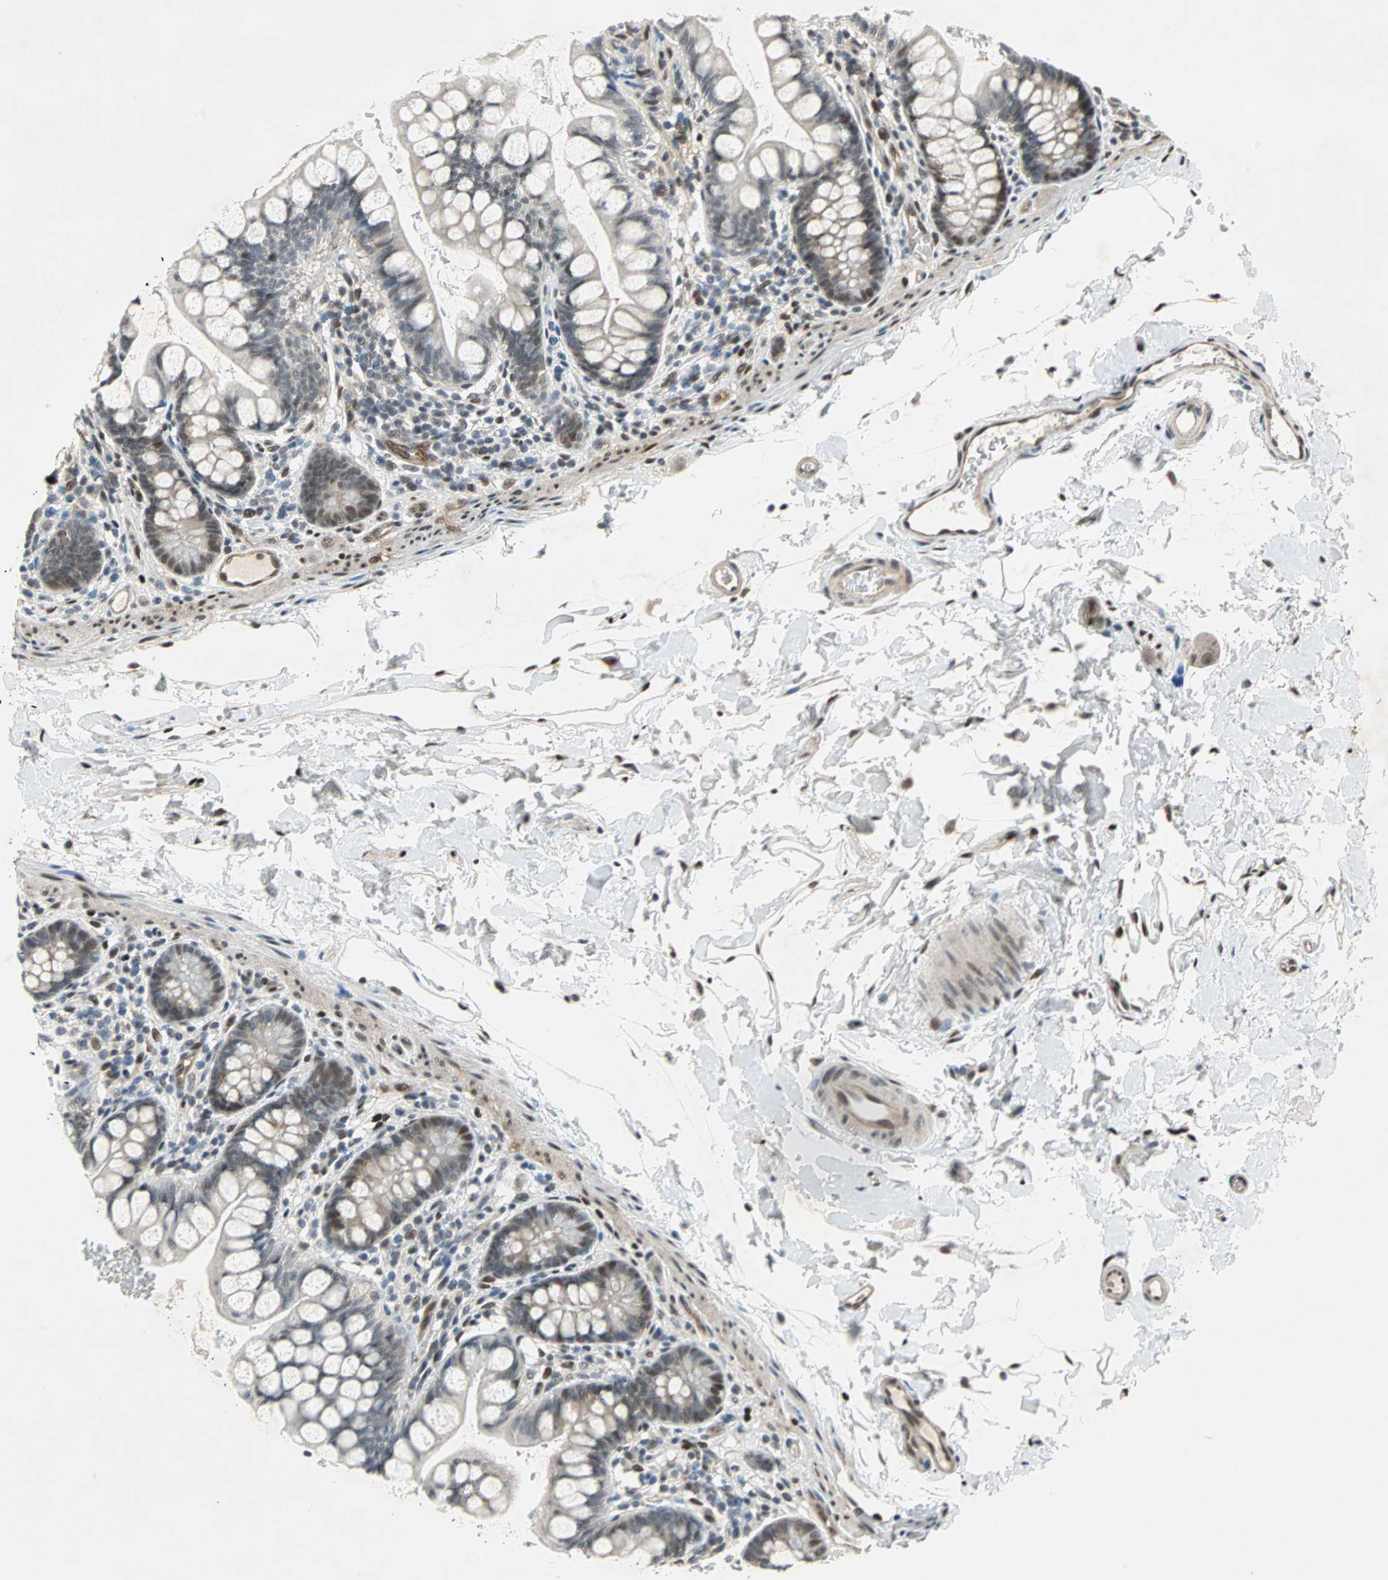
{"staining": {"intensity": "moderate", "quantity": "25%-75%", "location": "cytoplasmic/membranous,nuclear"}, "tissue": "small intestine", "cell_type": "Glandular cells", "image_type": "normal", "snomed": [{"axis": "morphology", "description": "Normal tissue, NOS"}, {"axis": "topography", "description": "Small intestine"}], "caption": "IHC image of normal small intestine: human small intestine stained using immunohistochemistry (IHC) demonstrates medium levels of moderate protein expression localized specifically in the cytoplasmic/membranous,nuclear of glandular cells, appearing as a cytoplasmic/membranous,nuclear brown color.", "gene": "WWTR1", "patient": {"sex": "female", "age": 58}}